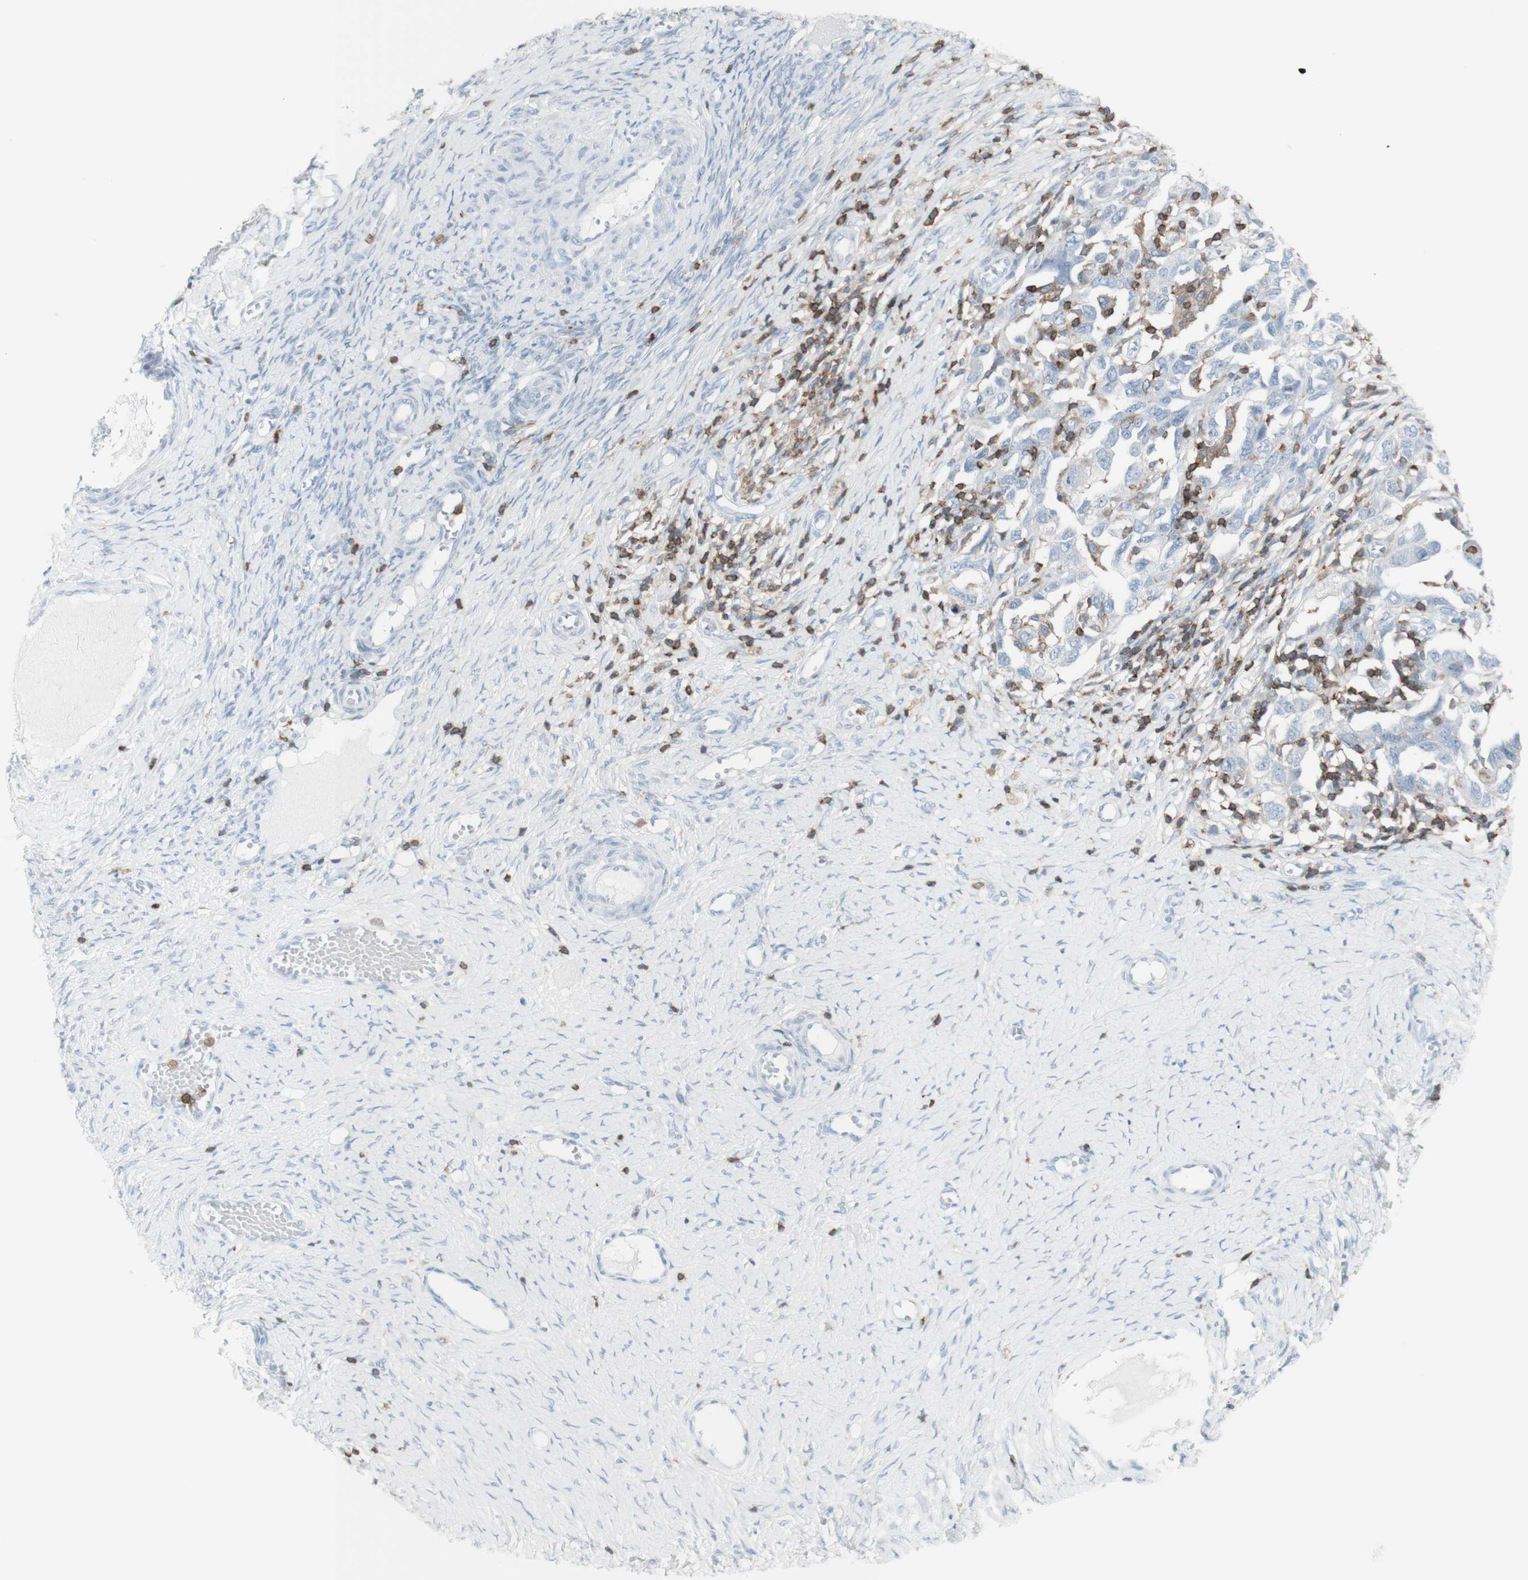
{"staining": {"intensity": "weak", "quantity": "<25%", "location": "cytoplasmic/membranous"}, "tissue": "ovarian cancer", "cell_type": "Tumor cells", "image_type": "cancer", "snomed": [{"axis": "morphology", "description": "Carcinoma, NOS"}, {"axis": "morphology", "description": "Cystadenocarcinoma, serous, NOS"}, {"axis": "topography", "description": "Ovary"}], "caption": "Immunohistochemistry of human ovarian cancer displays no expression in tumor cells.", "gene": "NRG1", "patient": {"sex": "female", "age": 69}}